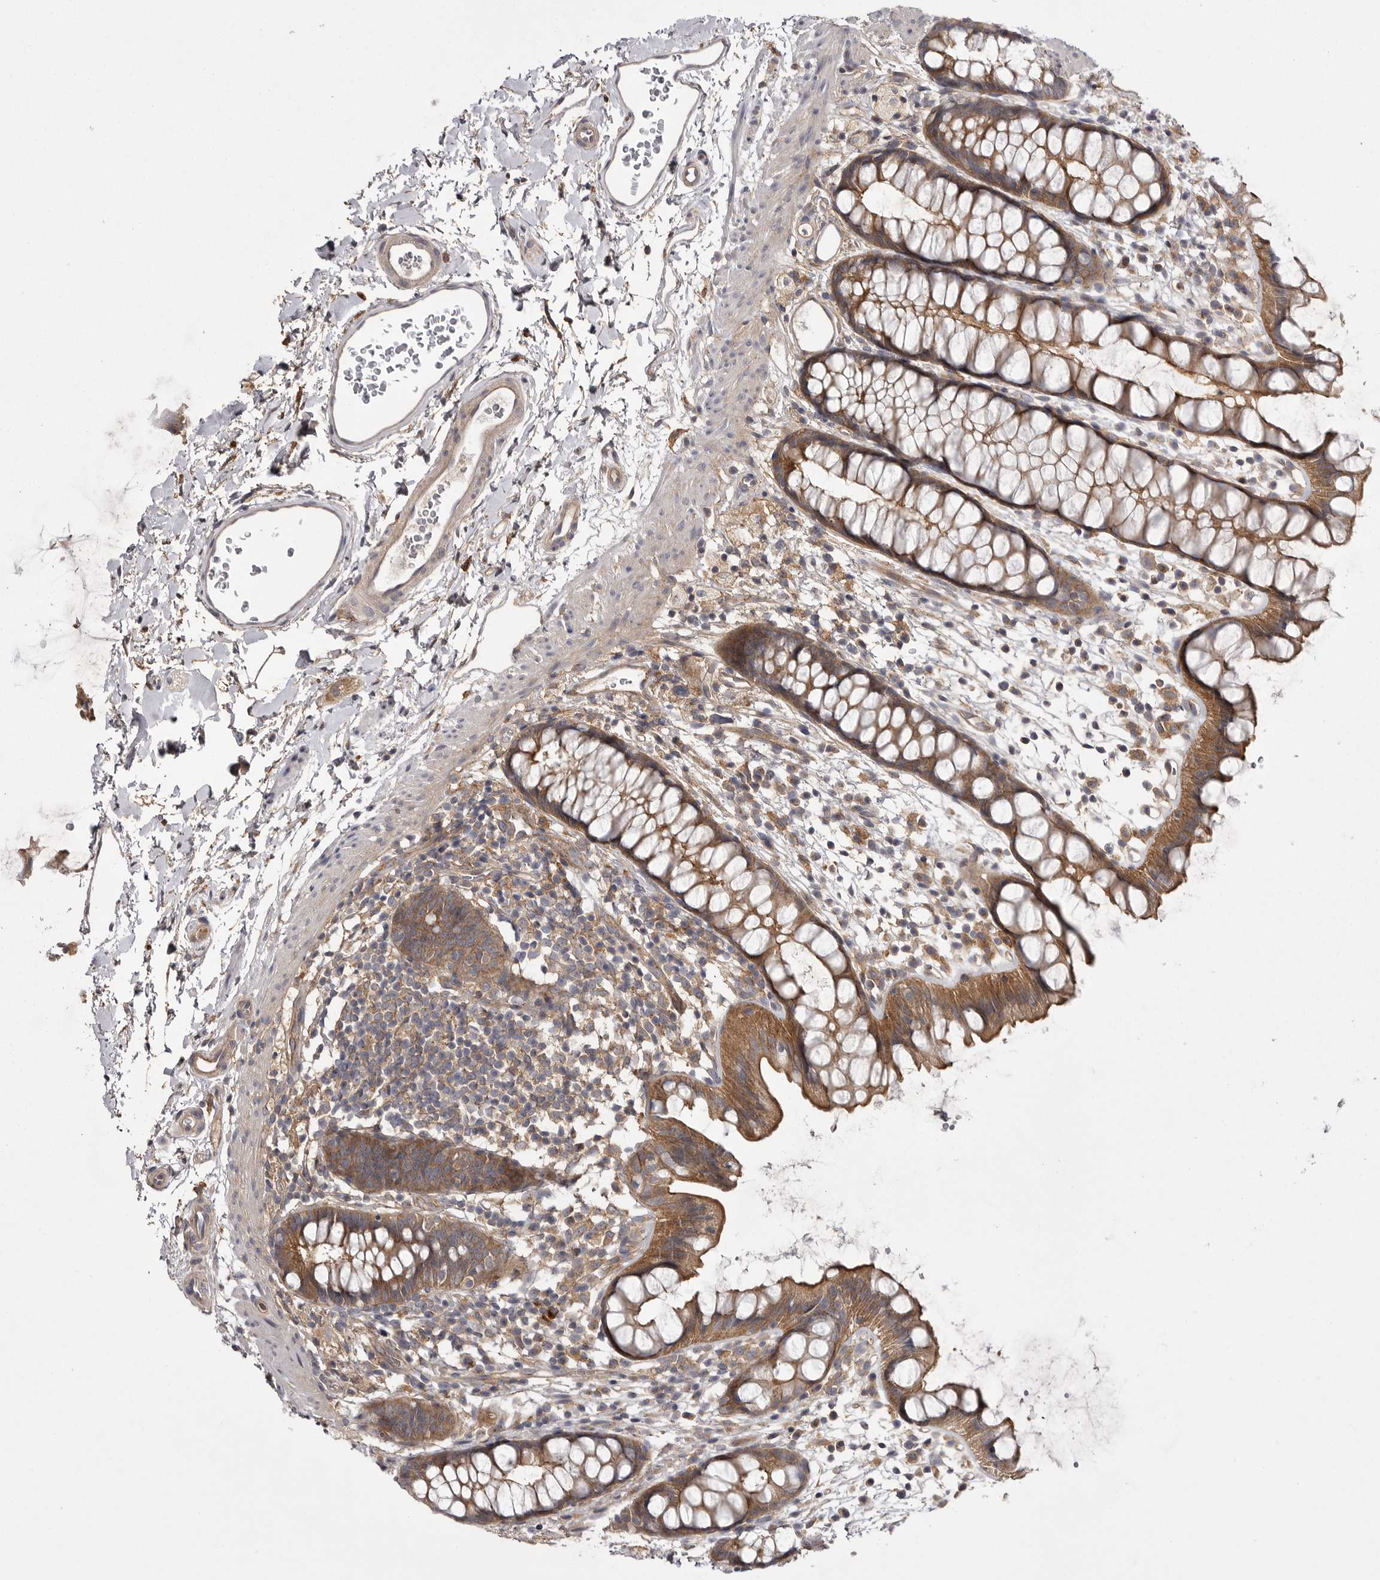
{"staining": {"intensity": "moderate", "quantity": ">75%", "location": "cytoplasmic/membranous"}, "tissue": "rectum", "cell_type": "Glandular cells", "image_type": "normal", "snomed": [{"axis": "morphology", "description": "Normal tissue, NOS"}, {"axis": "topography", "description": "Rectum"}], "caption": "The histopathology image shows immunohistochemical staining of normal rectum. There is moderate cytoplasmic/membranous positivity is identified in about >75% of glandular cells.", "gene": "OSBPL9", "patient": {"sex": "female", "age": 65}}